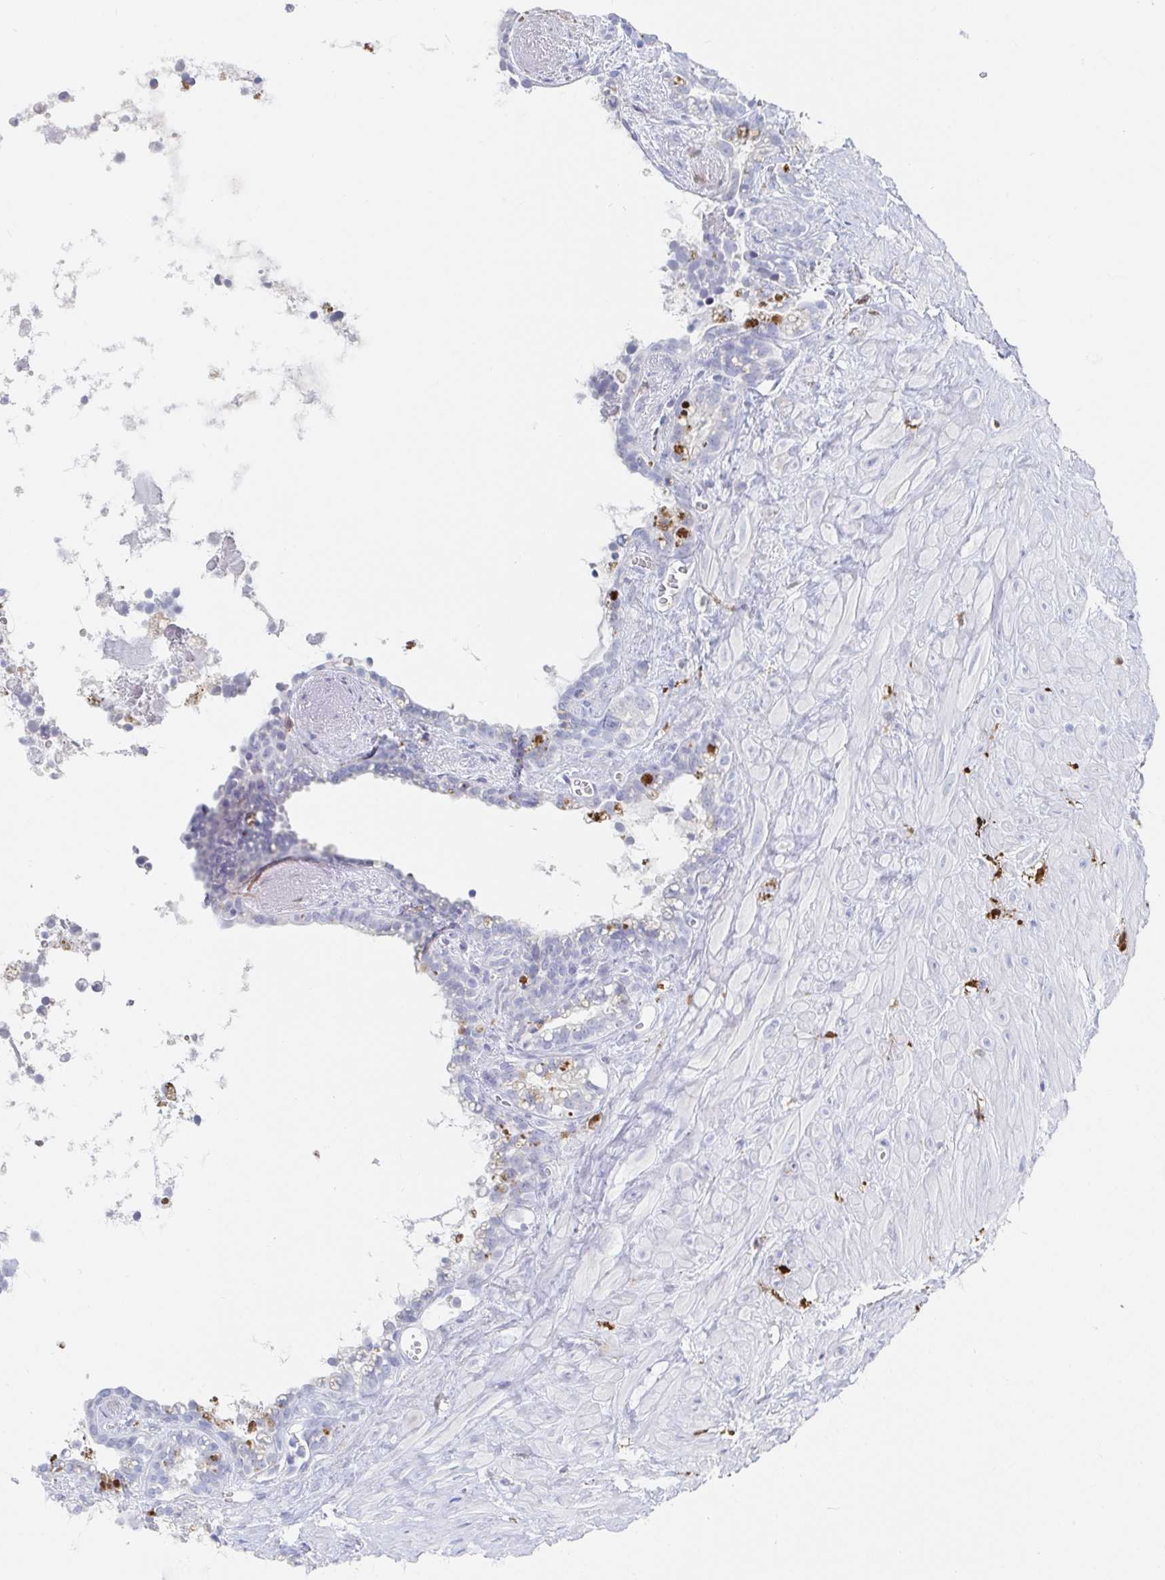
{"staining": {"intensity": "negative", "quantity": "none", "location": "none"}, "tissue": "seminal vesicle", "cell_type": "Glandular cells", "image_type": "normal", "snomed": [{"axis": "morphology", "description": "Normal tissue, NOS"}, {"axis": "topography", "description": "Seminal veicle"}], "caption": "A high-resolution photomicrograph shows immunohistochemistry staining of normal seminal vesicle, which exhibits no significant positivity in glandular cells.", "gene": "OR2A1", "patient": {"sex": "male", "age": 76}}